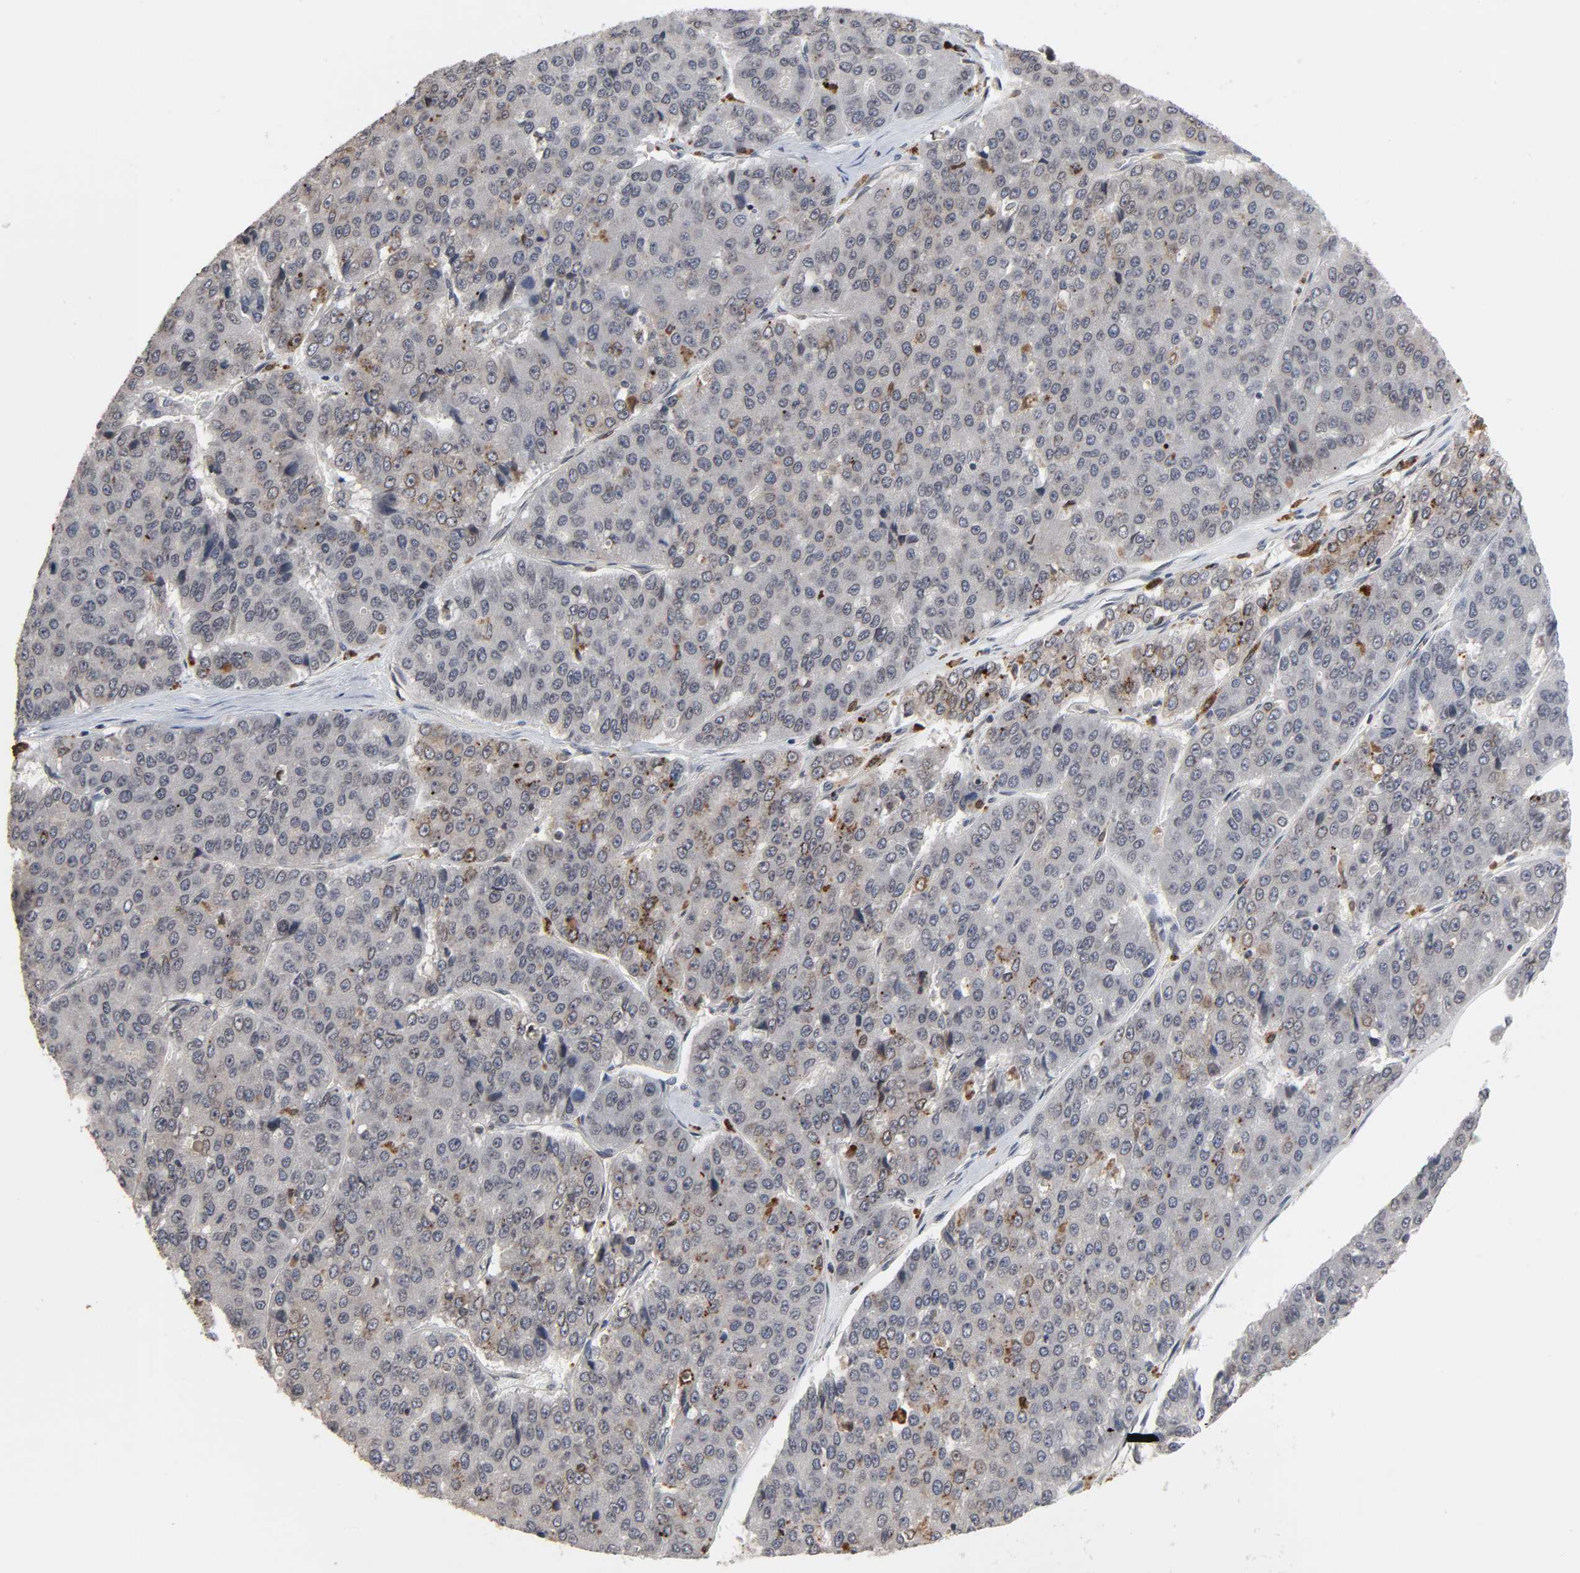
{"staining": {"intensity": "weak", "quantity": "25%-75%", "location": "cytoplasmic/membranous"}, "tissue": "pancreatic cancer", "cell_type": "Tumor cells", "image_type": "cancer", "snomed": [{"axis": "morphology", "description": "Adenocarcinoma, NOS"}, {"axis": "topography", "description": "Pancreas"}], "caption": "An image of human pancreatic adenocarcinoma stained for a protein exhibits weak cytoplasmic/membranous brown staining in tumor cells.", "gene": "CCDC175", "patient": {"sex": "male", "age": 50}}